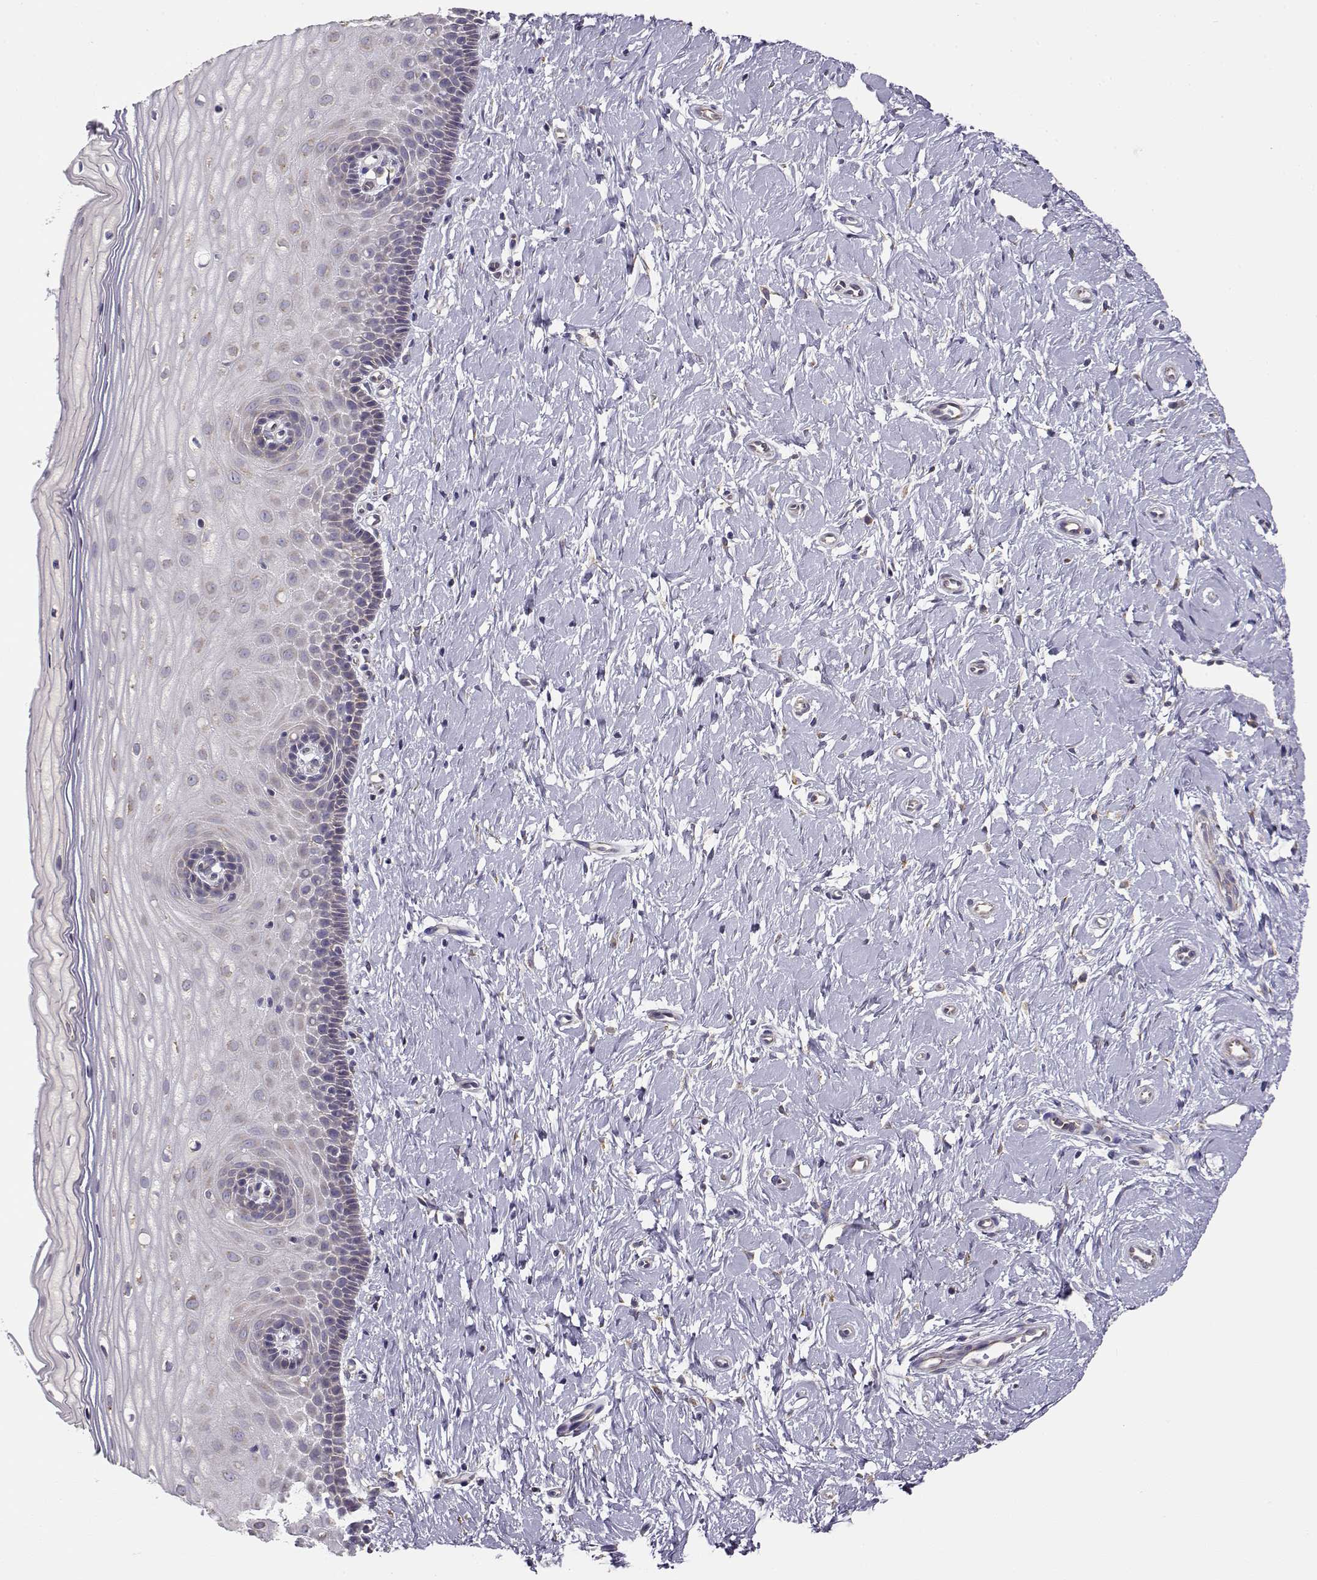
{"staining": {"intensity": "weak", "quantity": ">75%", "location": "cytoplasmic/membranous"}, "tissue": "cervix", "cell_type": "Glandular cells", "image_type": "normal", "snomed": [{"axis": "morphology", "description": "Normal tissue, NOS"}, {"axis": "topography", "description": "Cervix"}], "caption": "Cervix stained with immunohistochemistry demonstrates weak cytoplasmic/membranous positivity in approximately >75% of glandular cells.", "gene": "BEND6", "patient": {"sex": "female", "age": 37}}